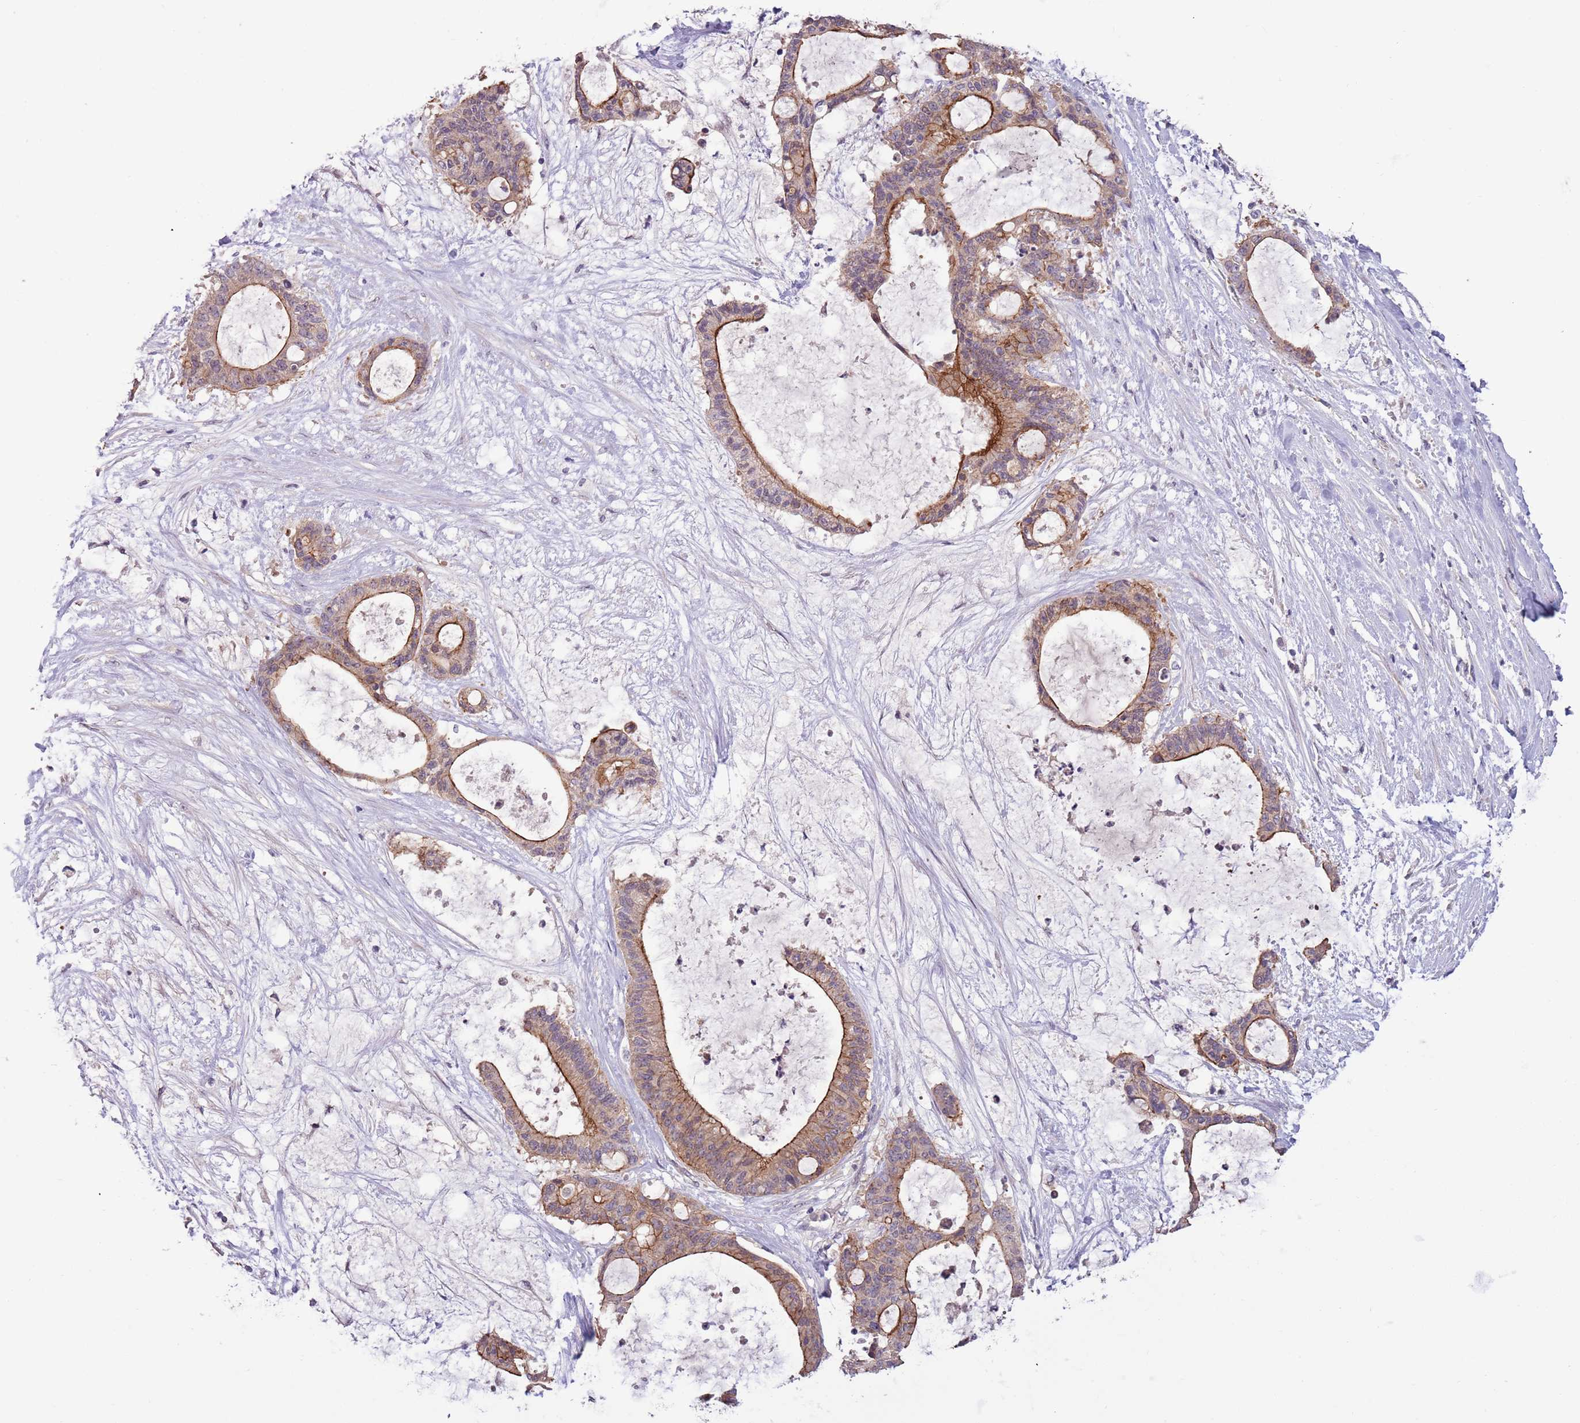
{"staining": {"intensity": "moderate", "quantity": ">75%", "location": "cytoplasmic/membranous"}, "tissue": "liver cancer", "cell_type": "Tumor cells", "image_type": "cancer", "snomed": [{"axis": "morphology", "description": "Normal tissue, NOS"}, {"axis": "morphology", "description": "Cholangiocarcinoma"}, {"axis": "topography", "description": "Liver"}, {"axis": "topography", "description": "Peripheral nerve tissue"}], "caption": "Moderate cytoplasmic/membranous protein expression is present in about >75% of tumor cells in liver cholangiocarcinoma.", "gene": "SHROOM3", "patient": {"sex": "female", "age": 73}}